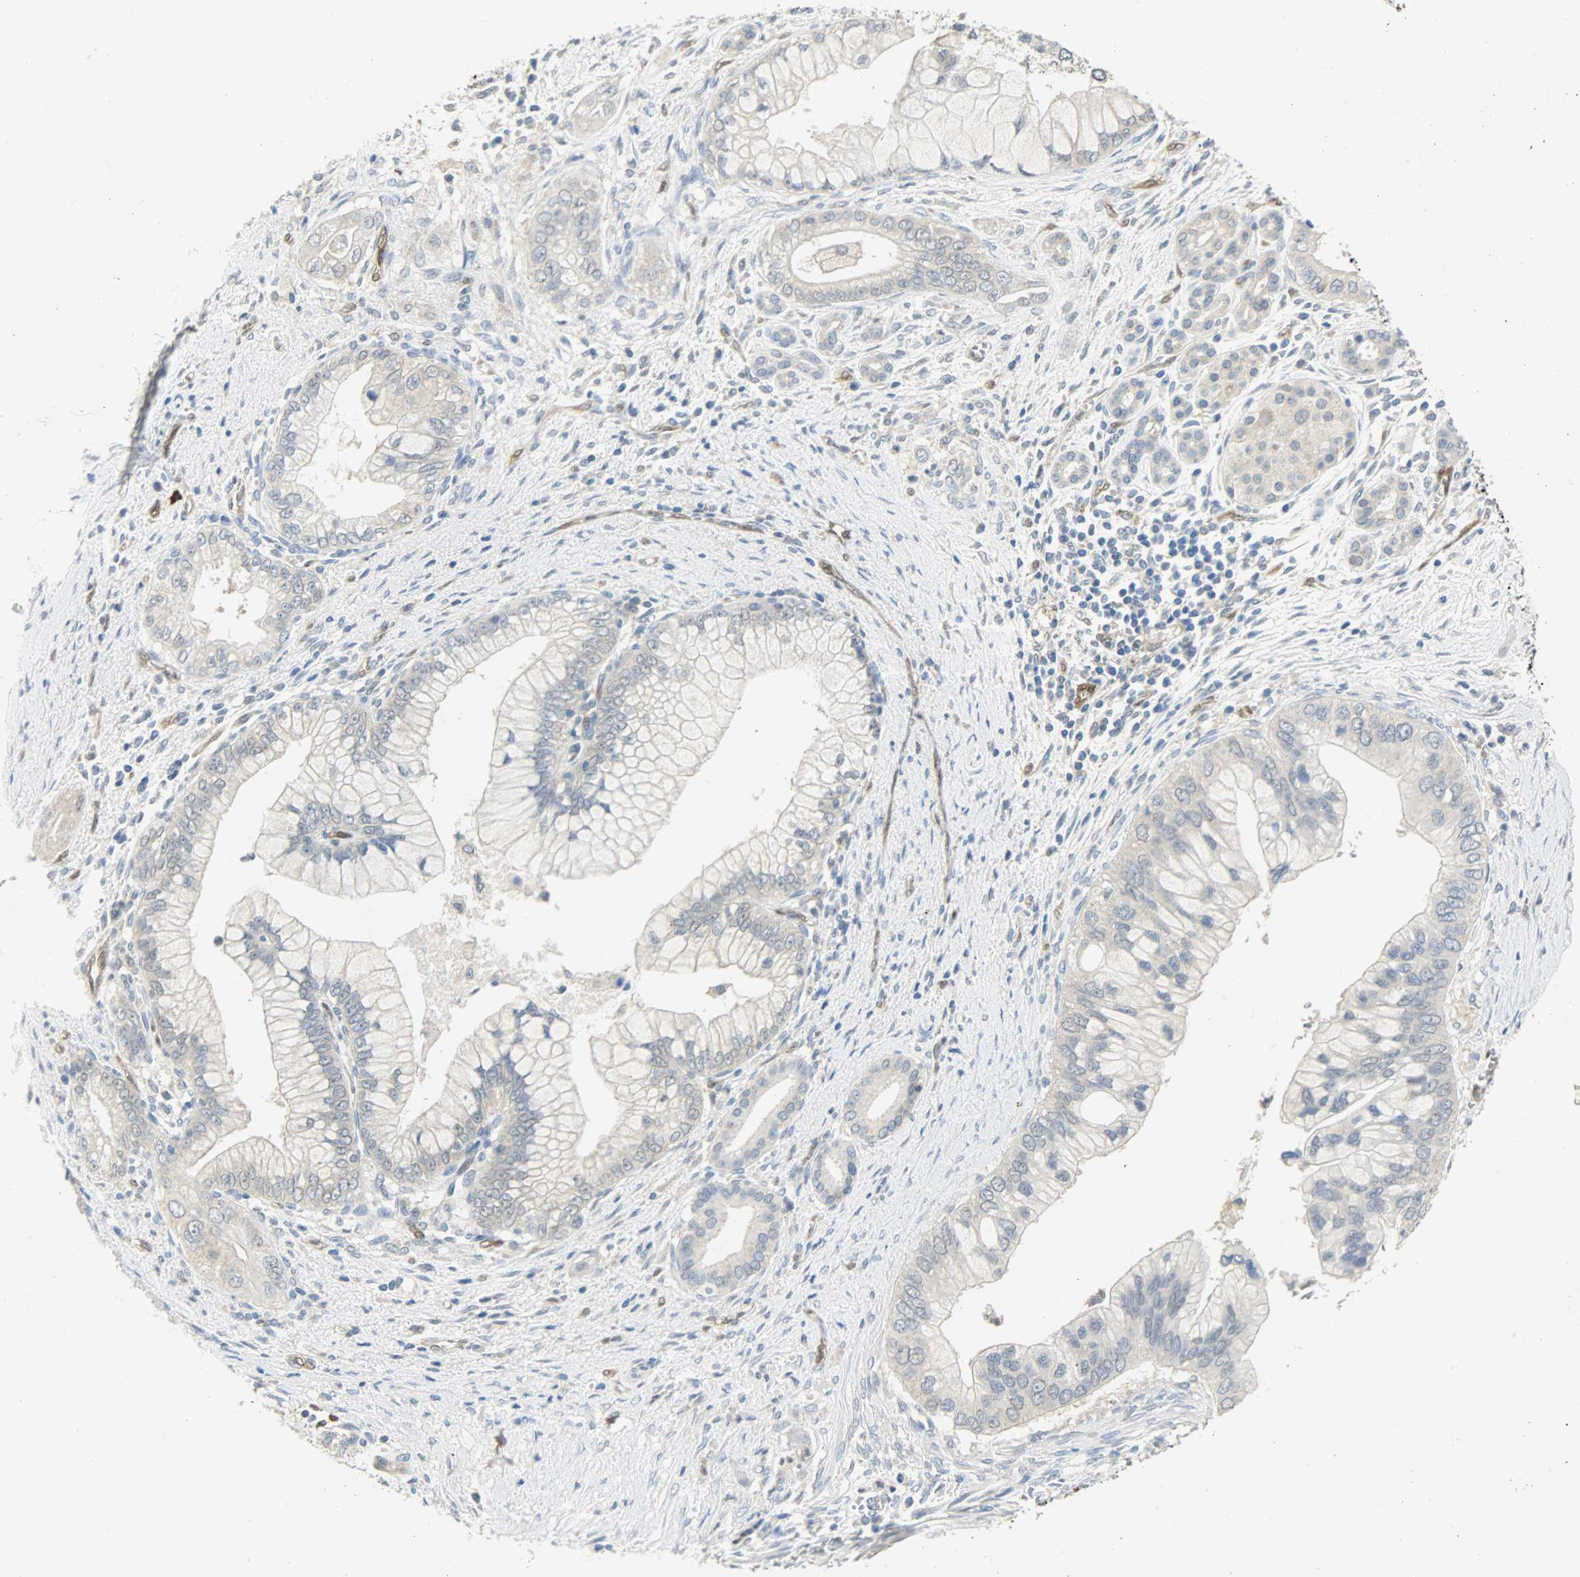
{"staining": {"intensity": "negative", "quantity": "none", "location": "none"}, "tissue": "pancreatic cancer", "cell_type": "Tumor cells", "image_type": "cancer", "snomed": [{"axis": "morphology", "description": "Adenocarcinoma, NOS"}, {"axis": "topography", "description": "Pancreas"}], "caption": "This image is of pancreatic cancer stained with immunohistochemistry (IHC) to label a protein in brown with the nuclei are counter-stained blue. There is no expression in tumor cells.", "gene": "FKBP1A", "patient": {"sex": "male", "age": 59}}